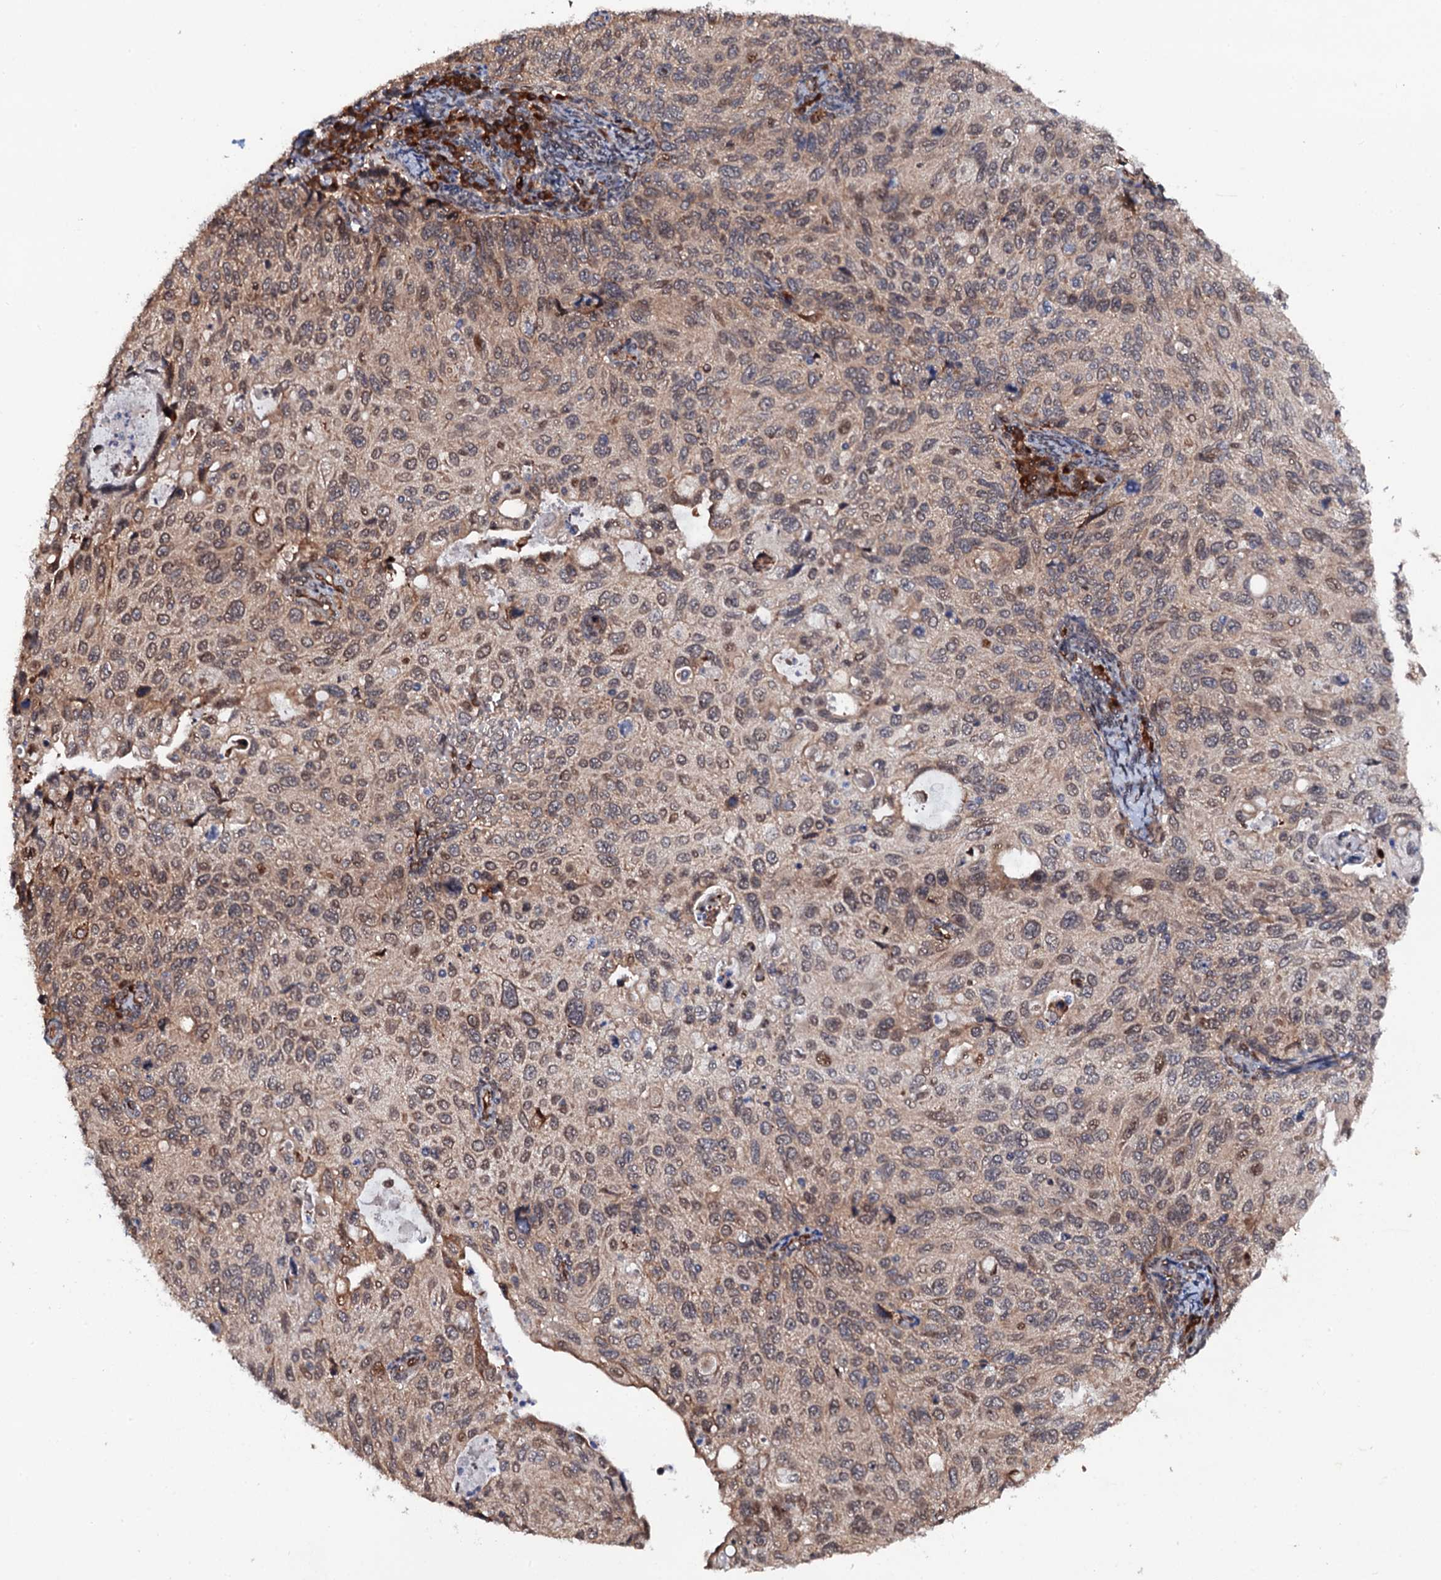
{"staining": {"intensity": "moderate", "quantity": ">75%", "location": "cytoplasmic/membranous,nuclear"}, "tissue": "cervical cancer", "cell_type": "Tumor cells", "image_type": "cancer", "snomed": [{"axis": "morphology", "description": "Squamous cell carcinoma, NOS"}, {"axis": "topography", "description": "Cervix"}], "caption": "Immunohistochemical staining of cervical squamous cell carcinoma demonstrates medium levels of moderate cytoplasmic/membranous and nuclear expression in about >75% of tumor cells. (IHC, brightfield microscopy, high magnification).", "gene": "CDC23", "patient": {"sex": "female", "age": 70}}